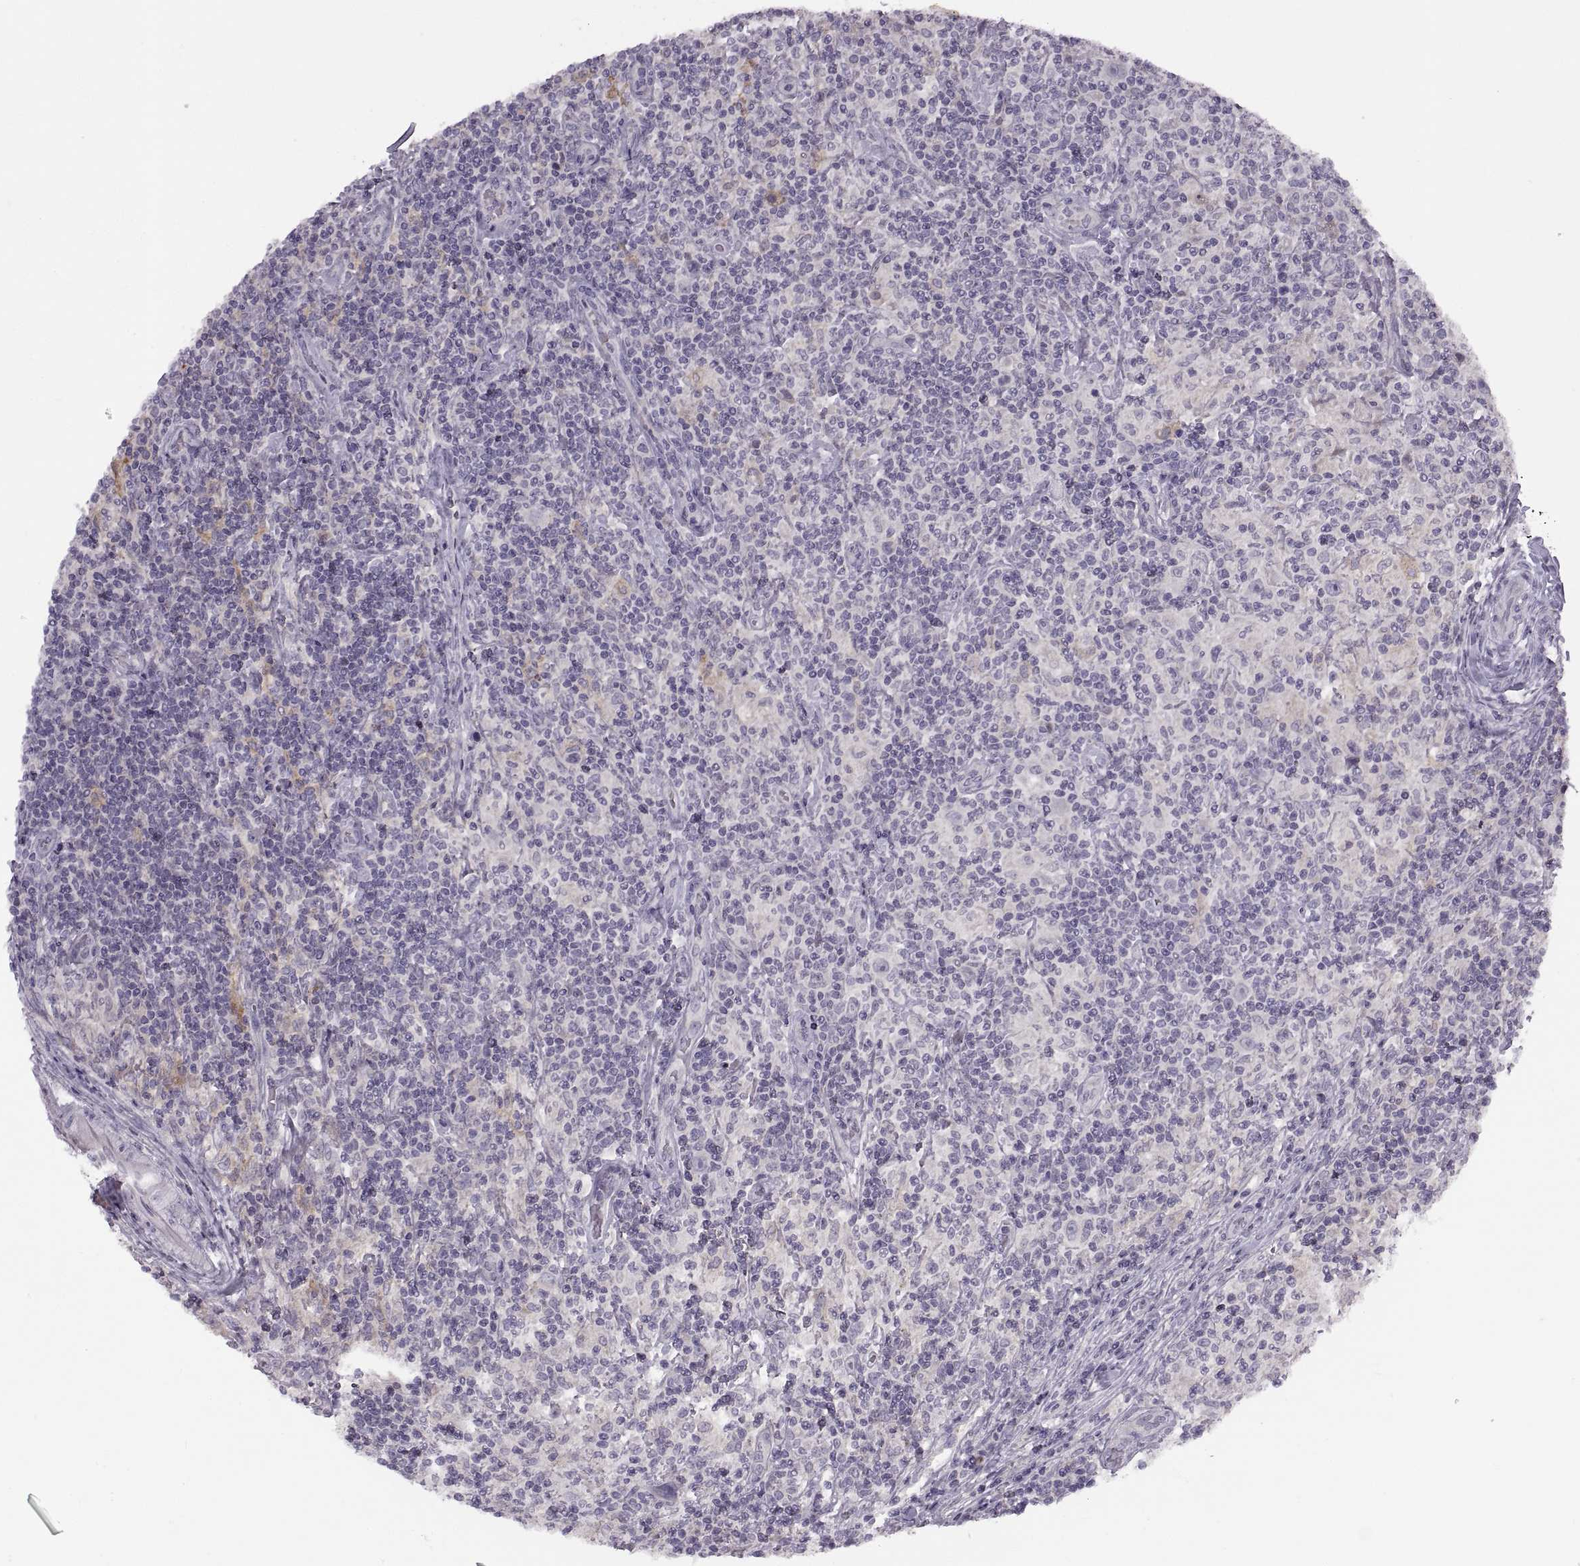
{"staining": {"intensity": "negative", "quantity": "none", "location": "none"}, "tissue": "lymphoma", "cell_type": "Tumor cells", "image_type": "cancer", "snomed": [{"axis": "morphology", "description": "Hodgkin's disease, NOS"}, {"axis": "topography", "description": "Lymph node"}], "caption": "The micrograph reveals no significant staining in tumor cells of lymphoma.", "gene": "H2AP", "patient": {"sex": "male", "age": 70}}